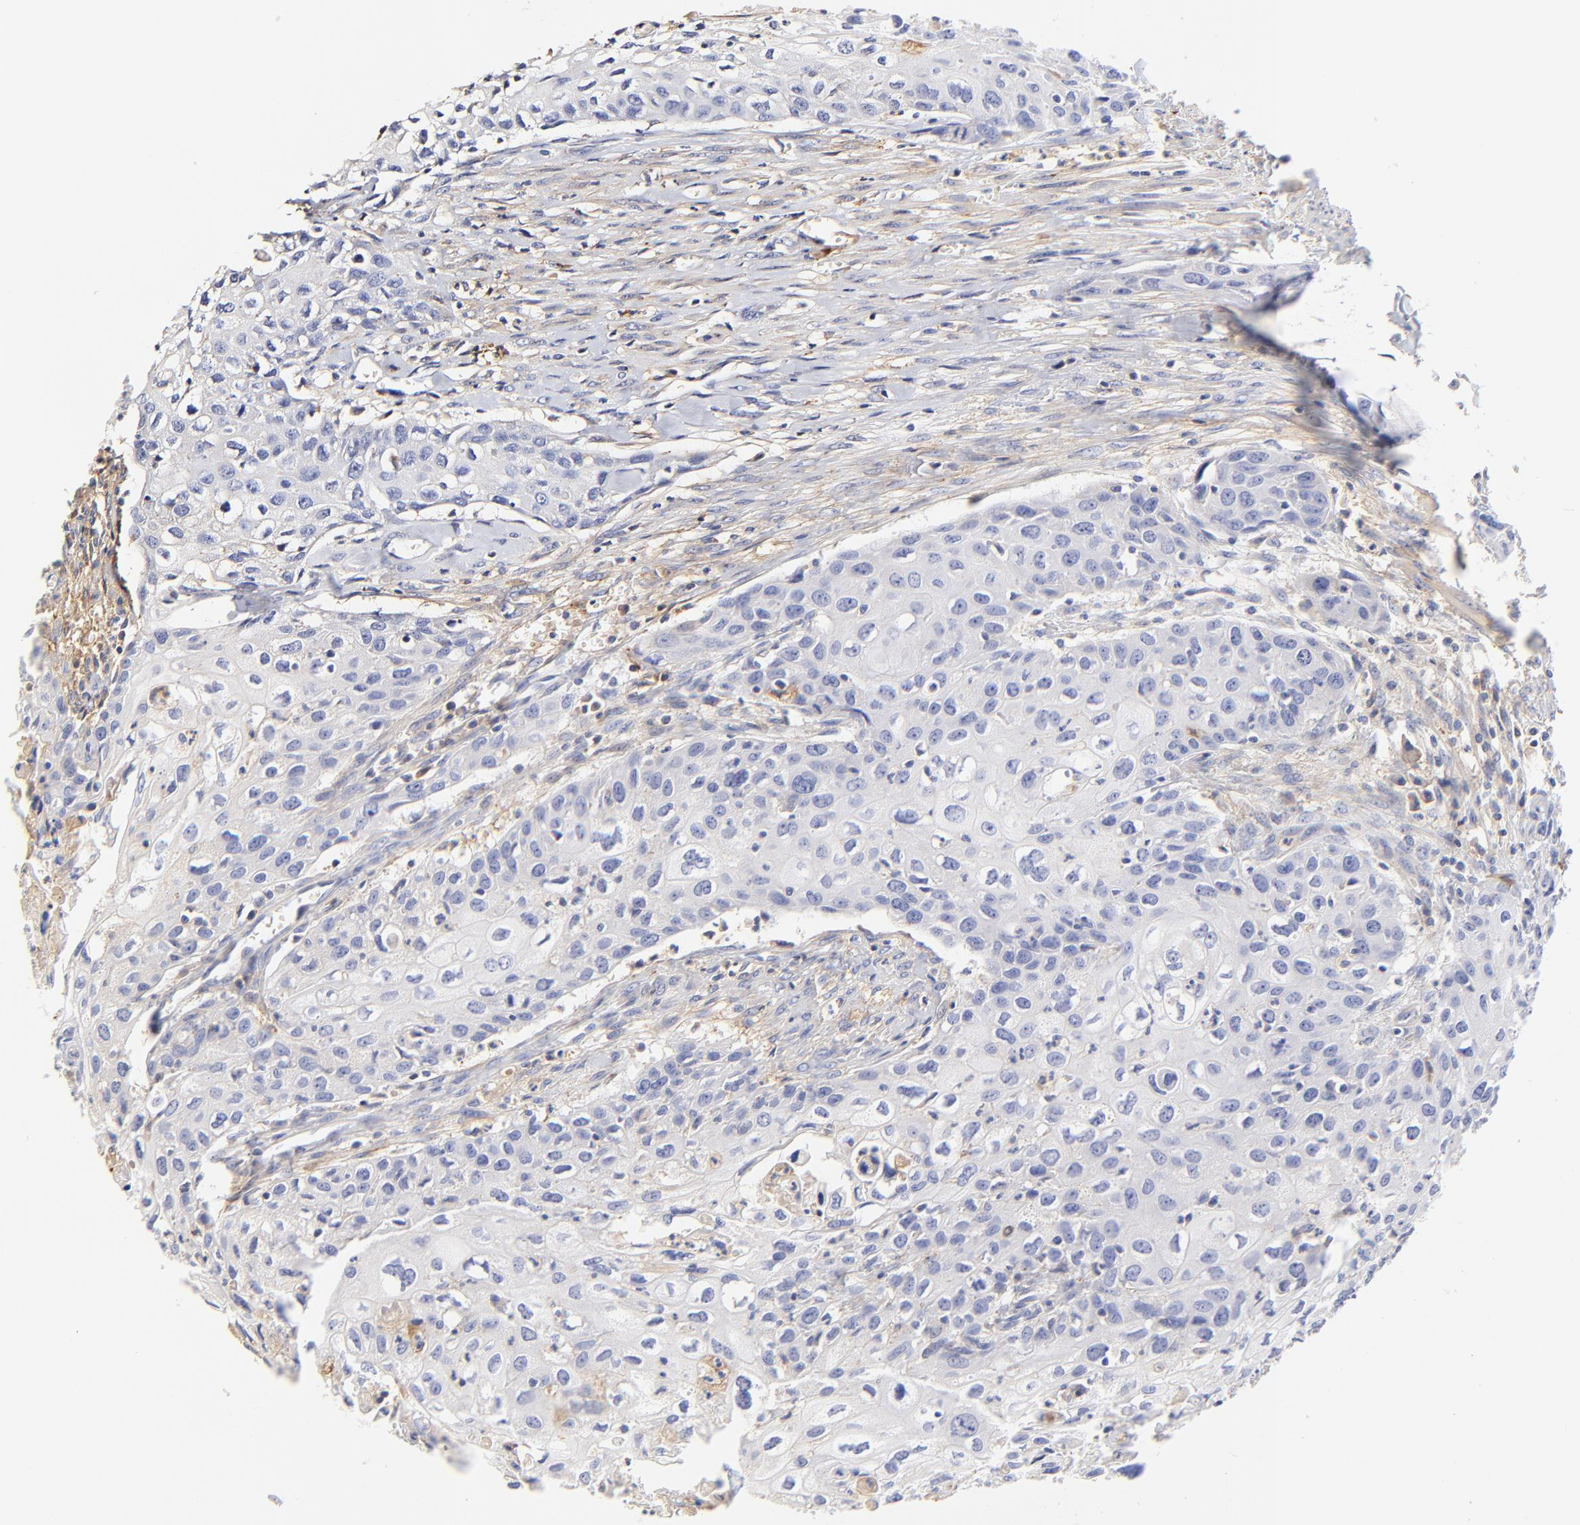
{"staining": {"intensity": "negative", "quantity": "none", "location": "none"}, "tissue": "urothelial cancer", "cell_type": "Tumor cells", "image_type": "cancer", "snomed": [{"axis": "morphology", "description": "Urothelial carcinoma, High grade"}, {"axis": "topography", "description": "Urinary bladder"}], "caption": "This image is of high-grade urothelial carcinoma stained with immunohistochemistry to label a protein in brown with the nuclei are counter-stained blue. There is no staining in tumor cells.", "gene": "MDGA2", "patient": {"sex": "male", "age": 54}}